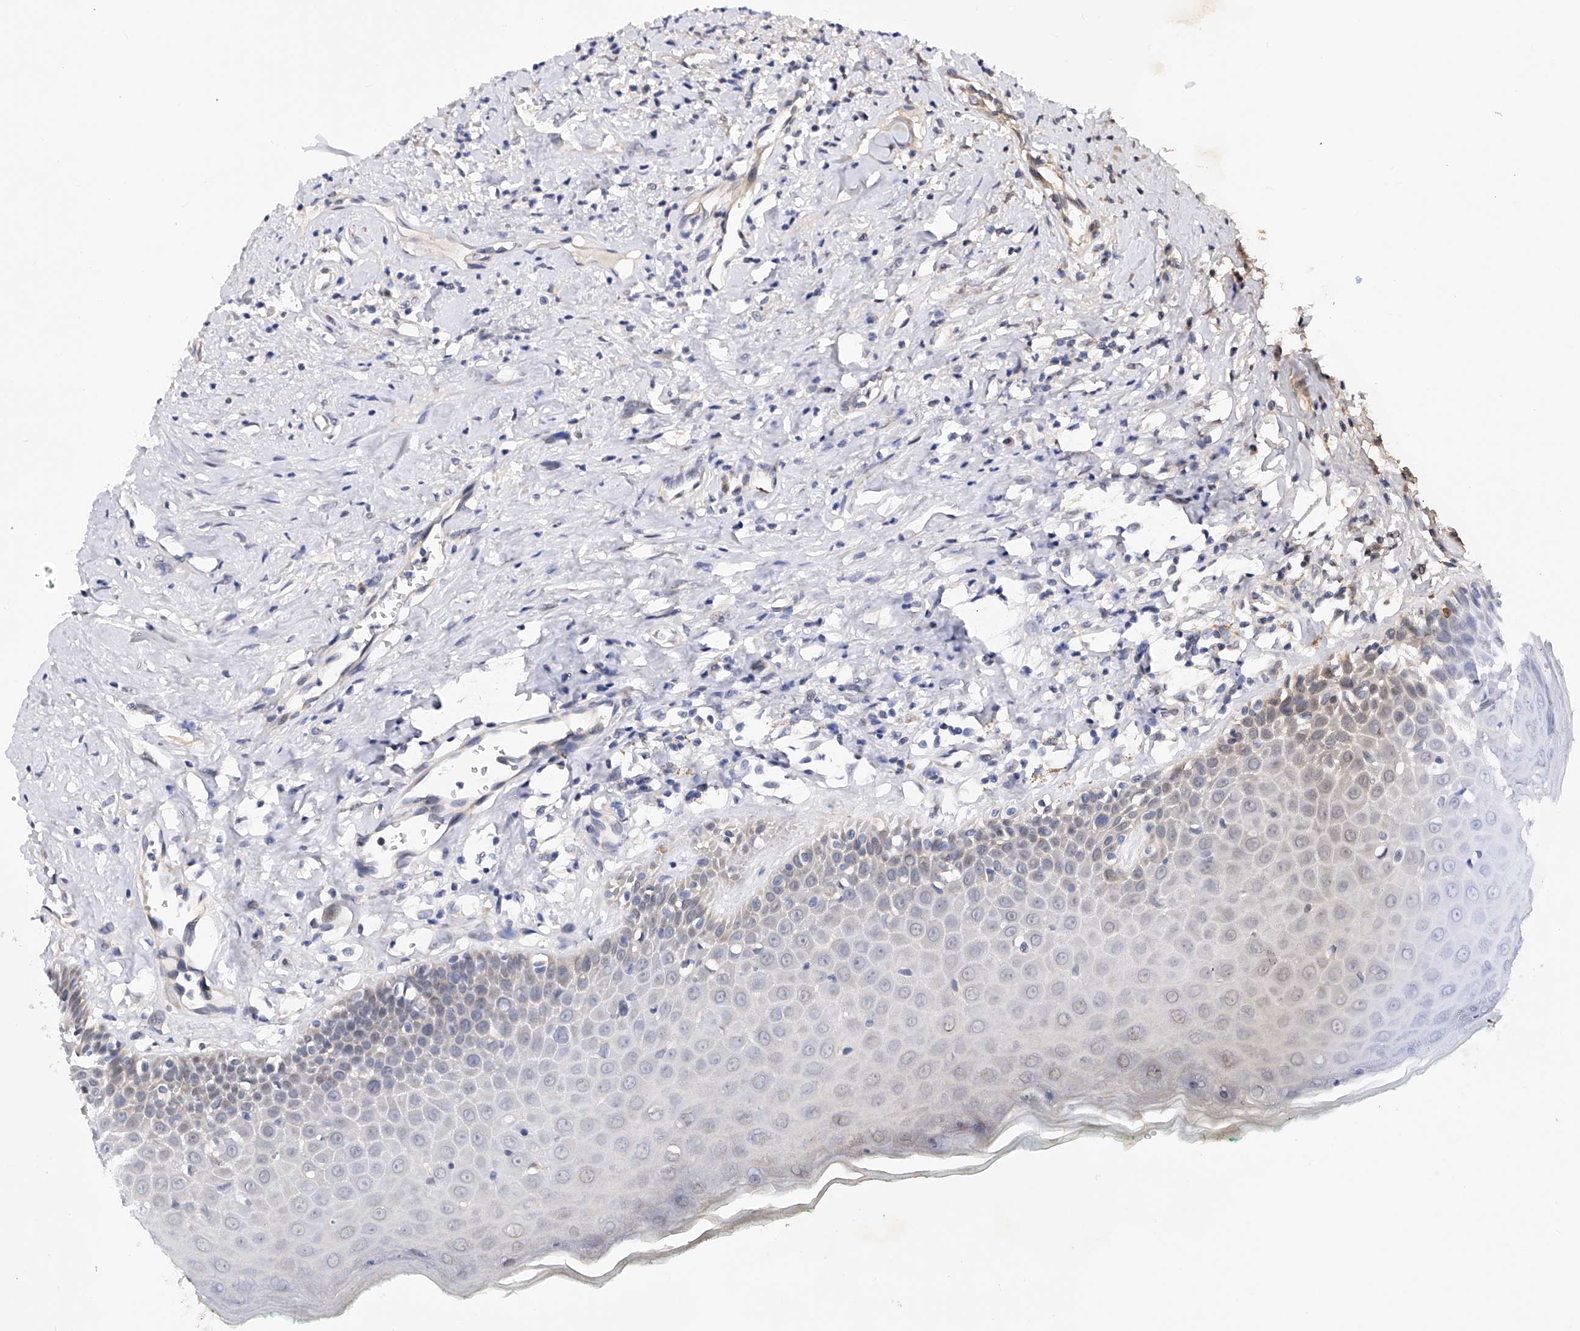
{"staining": {"intensity": "weak", "quantity": "25%-75%", "location": "cytoplasmic/membranous"}, "tissue": "oral mucosa", "cell_type": "Squamous epithelial cells", "image_type": "normal", "snomed": [{"axis": "morphology", "description": "Normal tissue, NOS"}, {"axis": "topography", "description": "Oral tissue"}], "caption": "A high-resolution histopathology image shows IHC staining of normal oral mucosa, which displays weak cytoplasmic/membranous positivity in approximately 25%-75% of squamous epithelial cells. (DAB (3,3'-diaminobenzidine) IHC, brown staining for protein, blue staining for nuclei).", "gene": "USP45", "patient": {"sex": "female", "age": 70}}